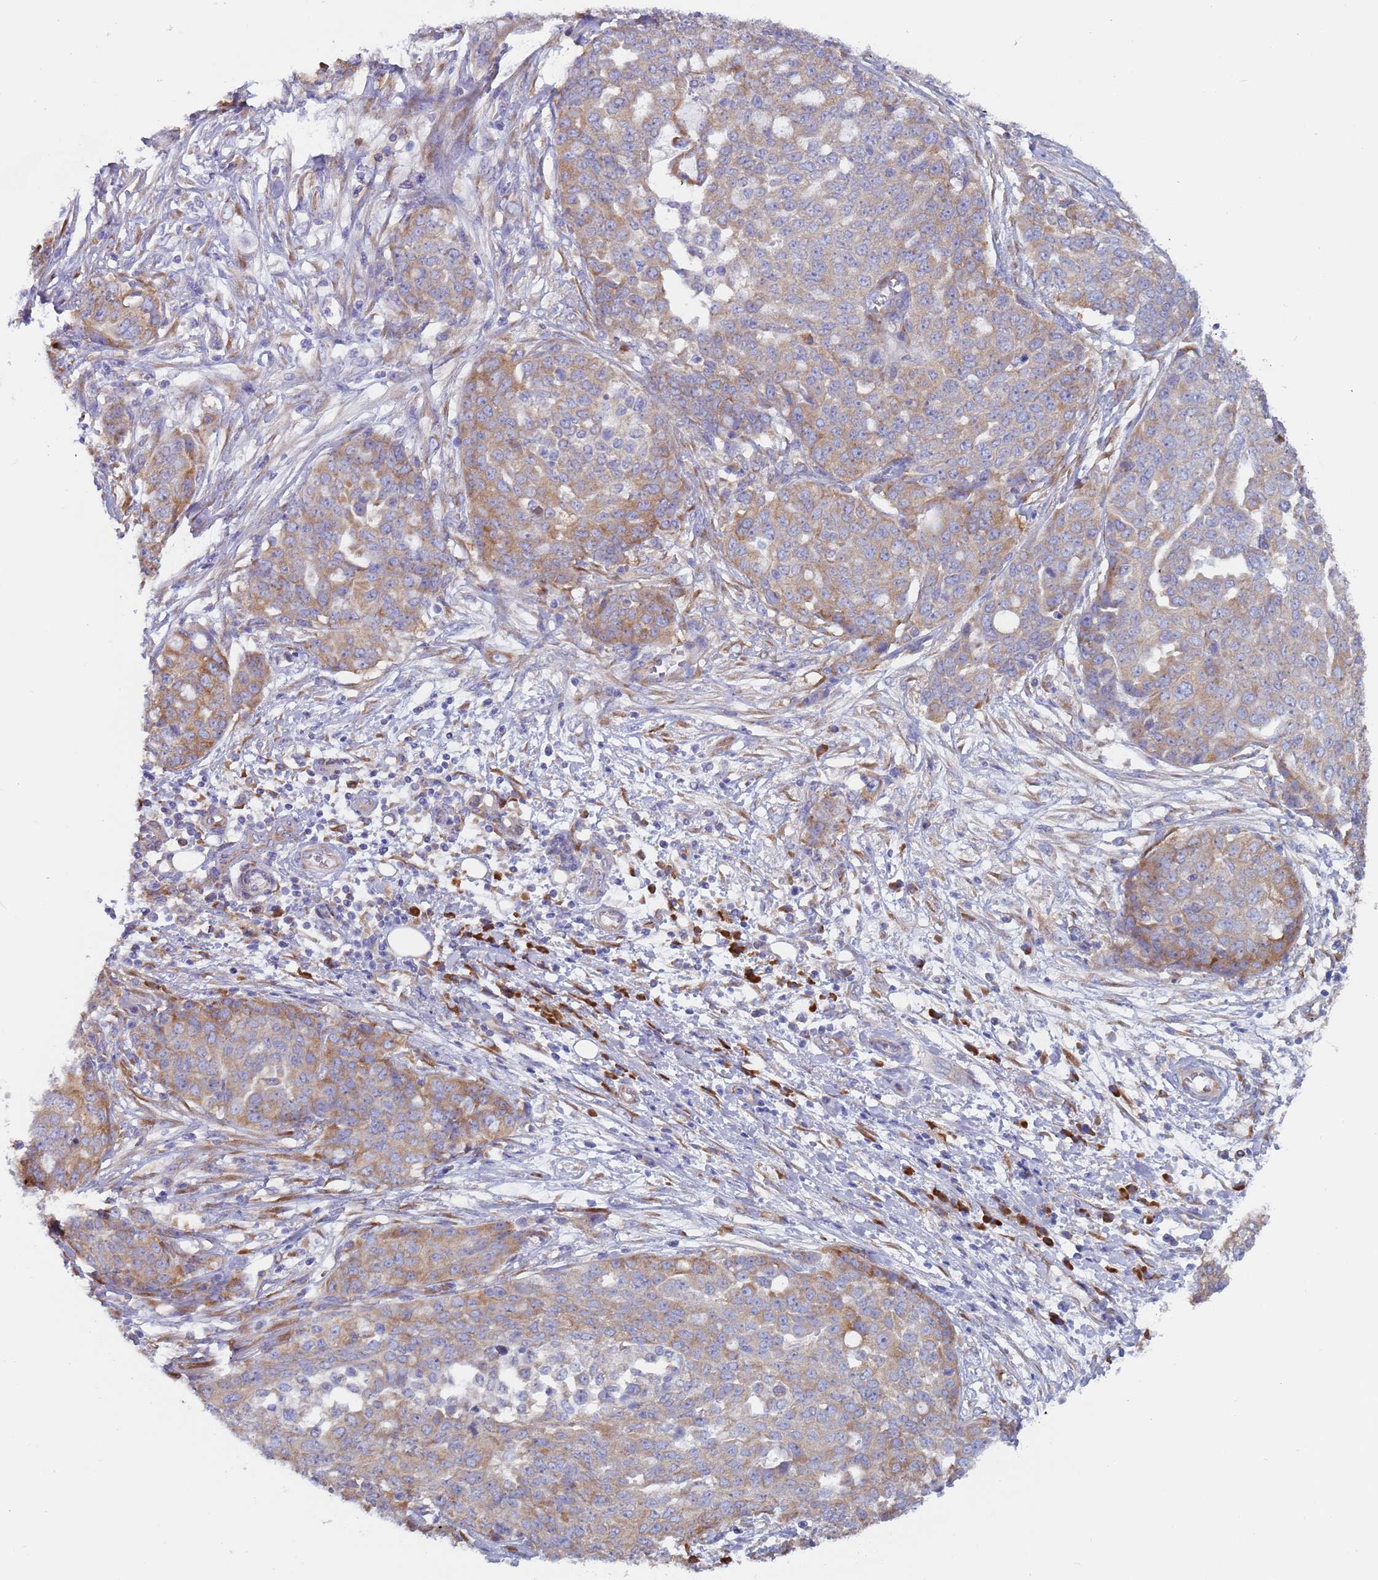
{"staining": {"intensity": "moderate", "quantity": "<25%", "location": "cytoplasmic/membranous"}, "tissue": "ovarian cancer", "cell_type": "Tumor cells", "image_type": "cancer", "snomed": [{"axis": "morphology", "description": "Cystadenocarcinoma, serous, NOS"}, {"axis": "topography", "description": "Soft tissue"}, {"axis": "topography", "description": "Ovary"}], "caption": "Protein expression analysis of human ovarian cancer (serous cystadenocarcinoma) reveals moderate cytoplasmic/membranous staining in approximately <25% of tumor cells. (DAB IHC with brightfield microscopy, high magnification).", "gene": "ZNF844", "patient": {"sex": "female", "age": 57}}